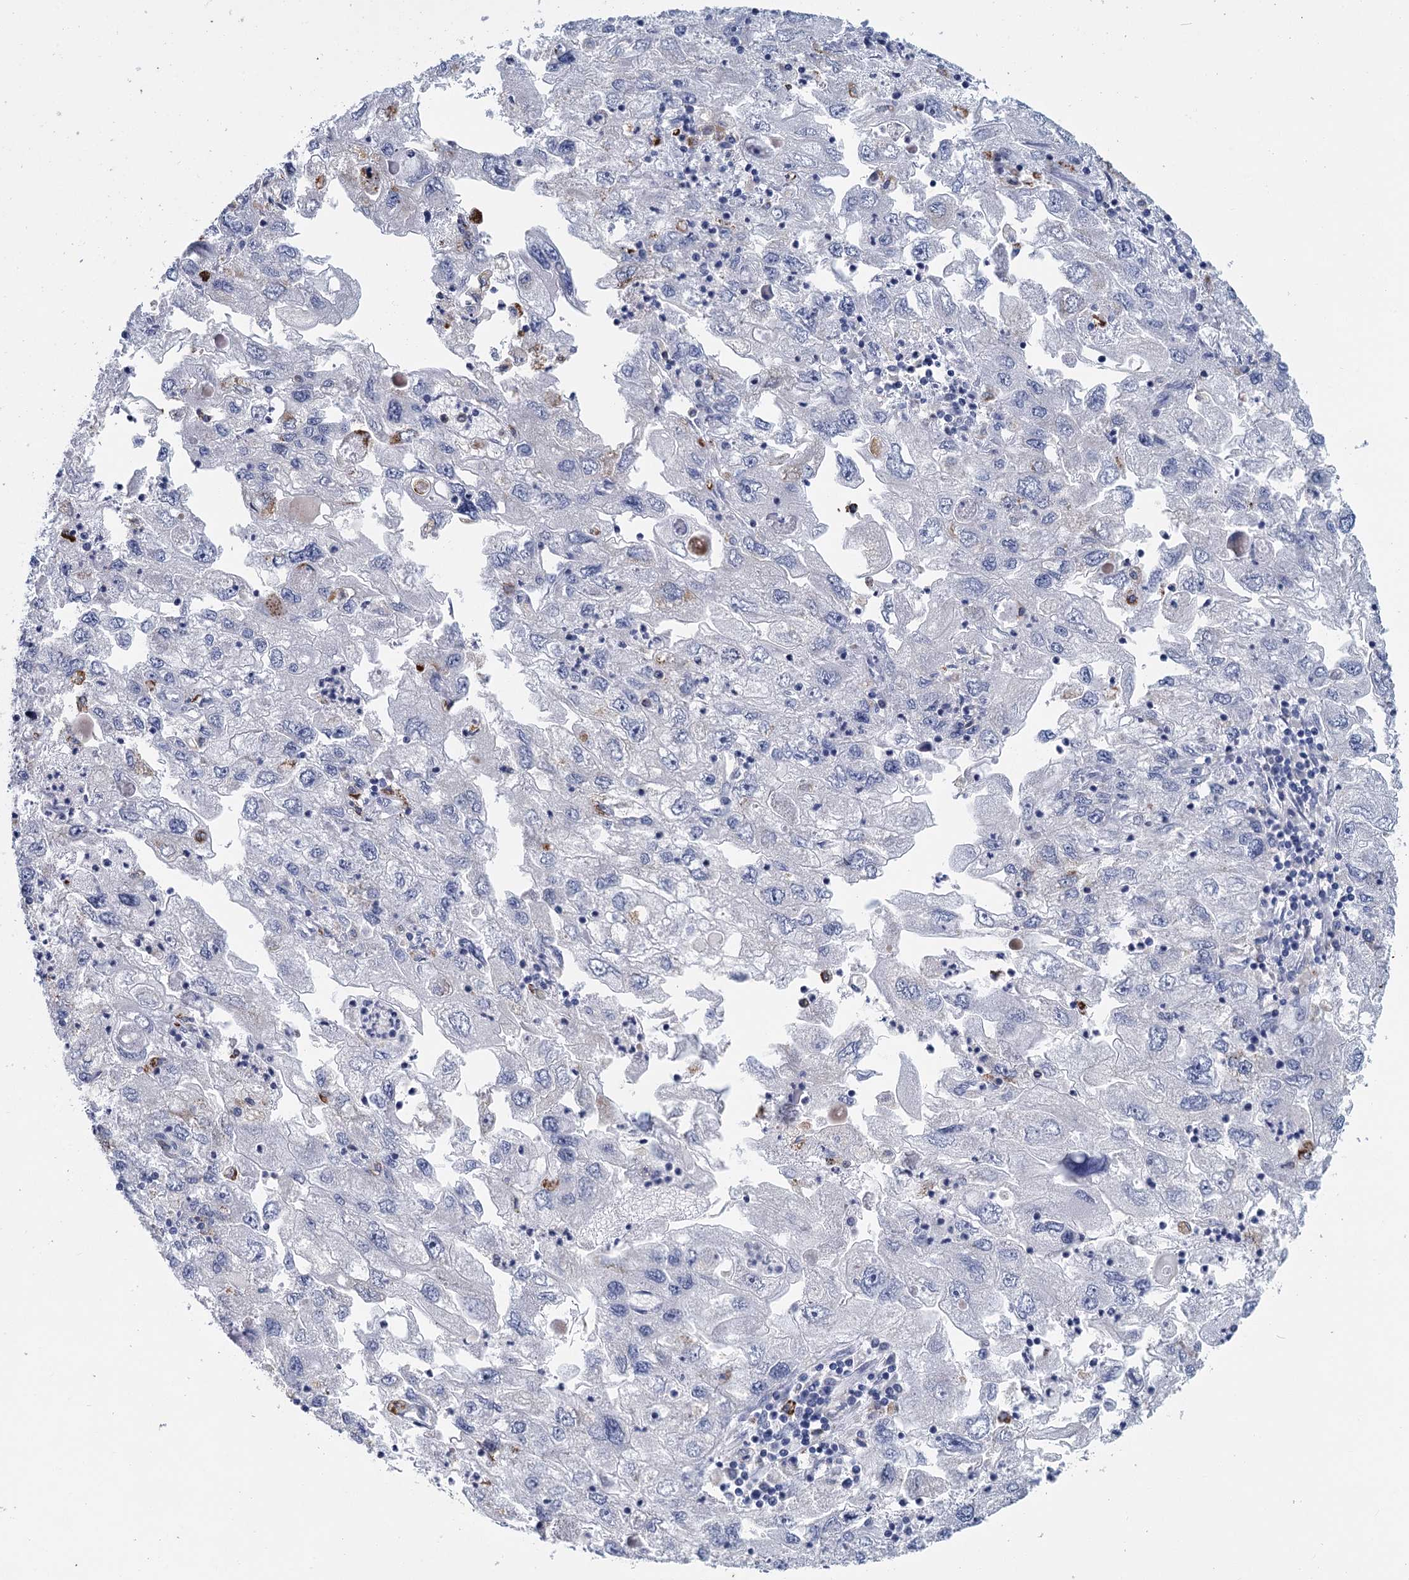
{"staining": {"intensity": "negative", "quantity": "none", "location": "none"}, "tissue": "endometrial cancer", "cell_type": "Tumor cells", "image_type": "cancer", "snomed": [{"axis": "morphology", "description": "Adenocarcinoma, NOS"}, {"axis": "topography", "description": "Endometrium"}], "caption": "The histopathology image displays no significant expression in tumor cells of endometrial cancer. Brightfield microscopy of immunohistochemistry stained with DAB (3,3'-diaminobenzidine) (brown) and hematoxylin (blue), captured at high magnification.", "gene": "METTL7B", "patient": {"sex": "female", "age": 49}}